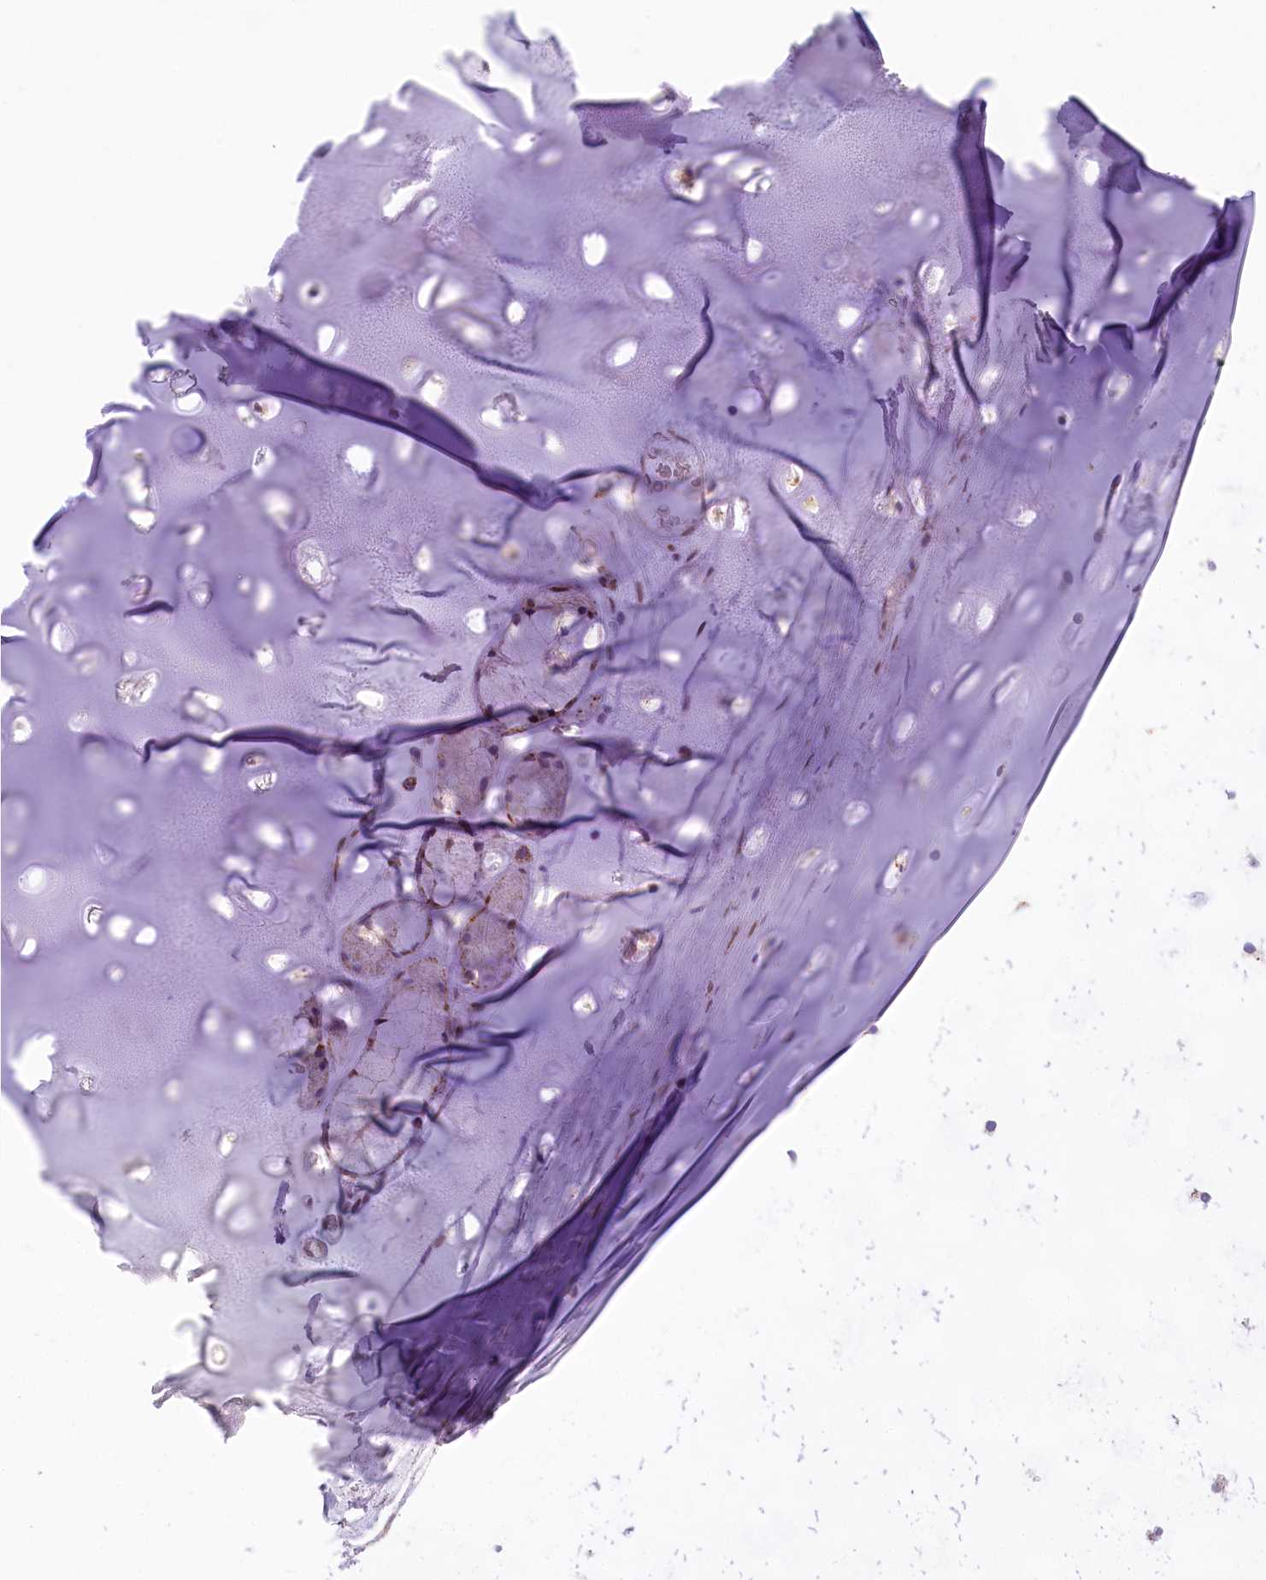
{"staining": {"intensity": "negative", "quantity": "none", "location": "none"}, "tissue": "adipose tissue", "cell_type": "Adipocytes", "image_type": "normal", "snomed": [{"axis": "morphology", "description": "Normal tissue, NOS"}, {"axis": "topography", "description": "Lymph node"}, {"axis": "topography", "description": "Bronchus"}], "caption": "DAB (3,3'-diaminobenzidine) immunohistochemical staining of benign adipose tissue exhibits no significant expression in adipocytes.", "gene": "PPIP5K2", "patient": {"sex": "male", "age": 63}}